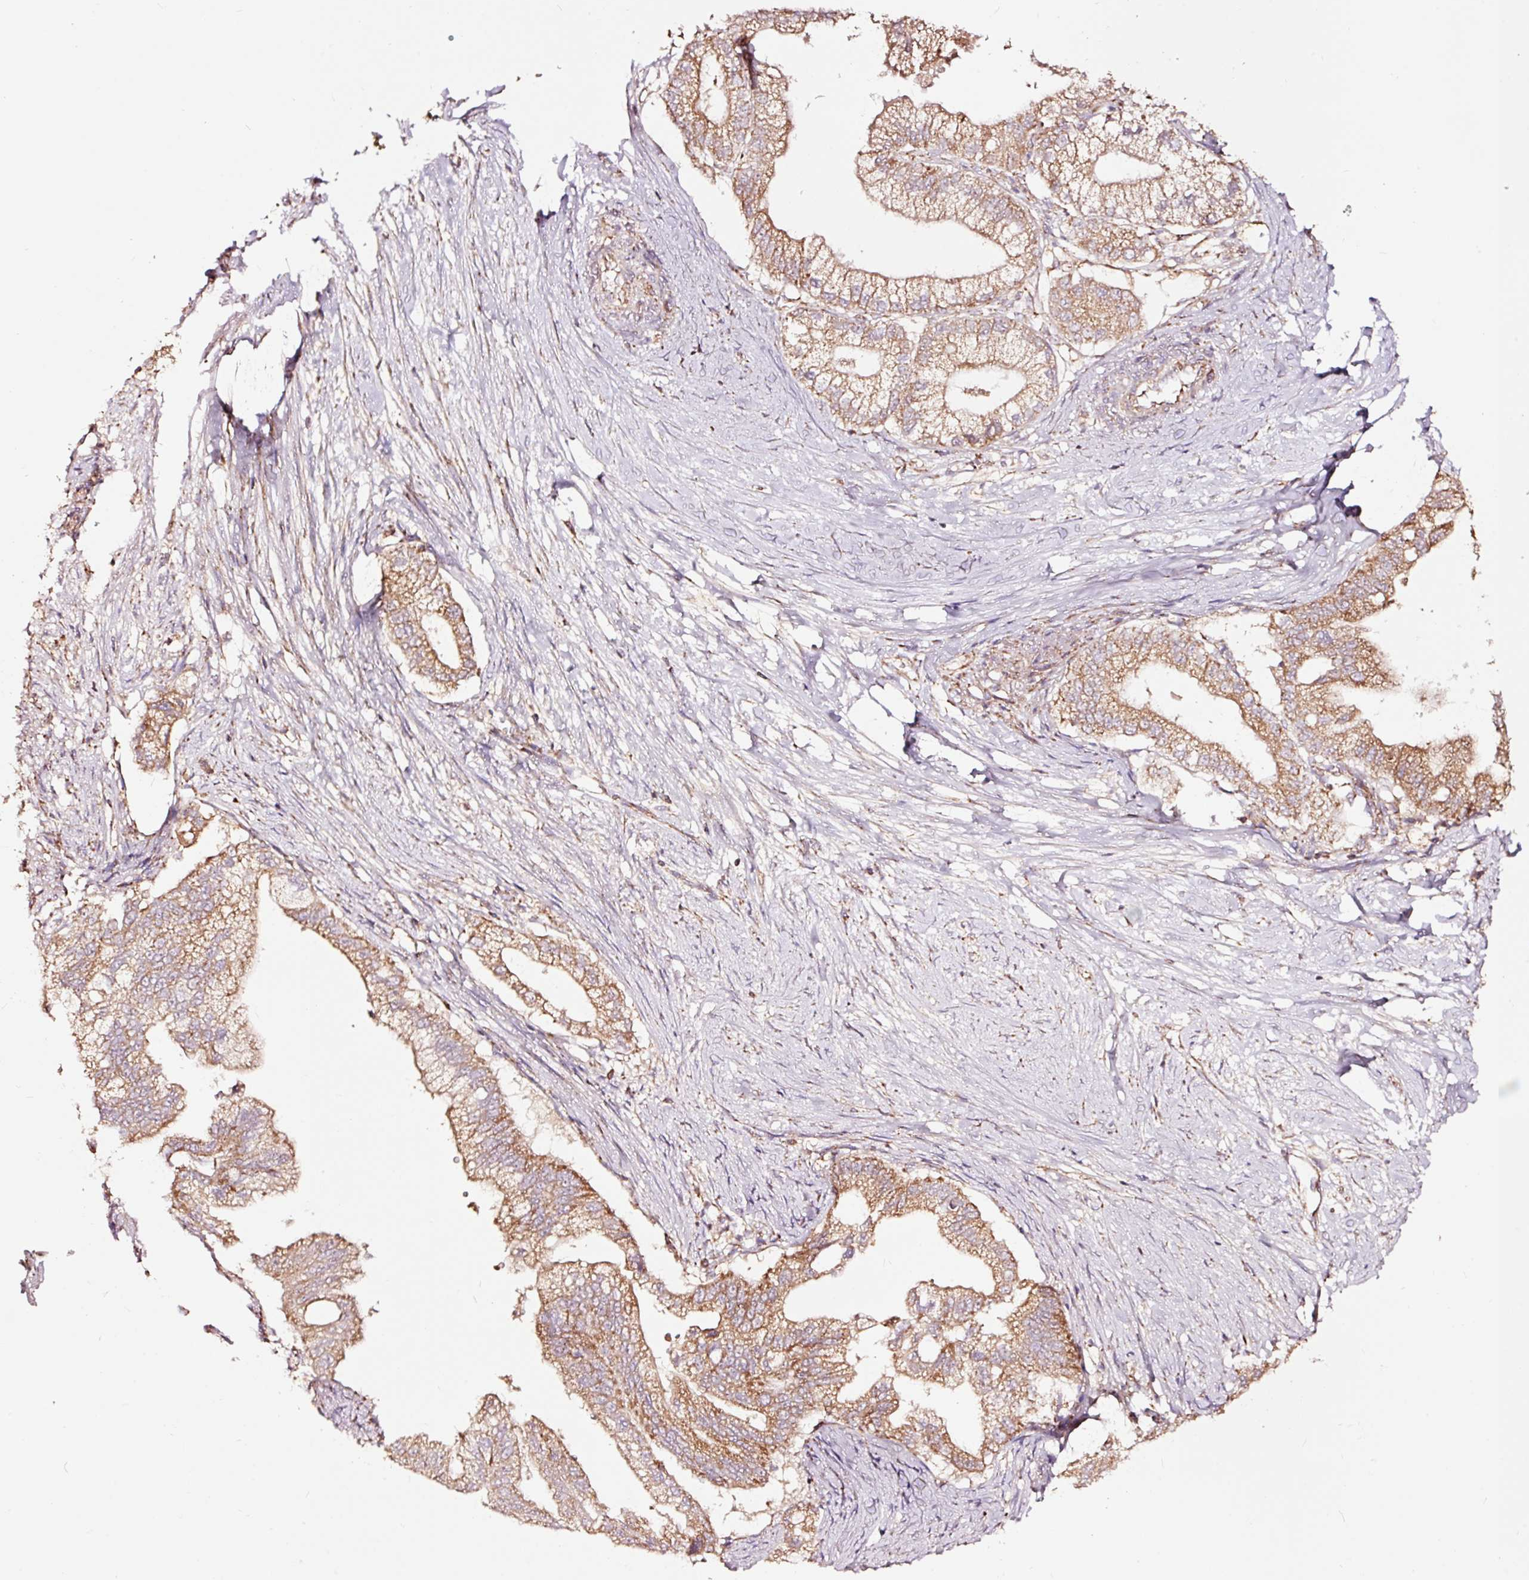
{"staining": {"intensity": "moderate", "quantity": ">75%", "location": "cytoplasmic/membranous"}, "tissue": "pancreatic cancer", "cell_type": "Tumor cells", "image_type": "cancer", "snomed": [{"axis": "morphology", "description": "Adenocarcinoma, NOS"}, {"axis": "topography", "description": "Pancreas"}], "caption": "High-magnification brightfield microscopy of pancreatic cancer (adenocarcinoma) stained with DAB (3,3'-diaminobenzidine) (brown) and counterstained with hematoxylin (blue). tumor cells exhibit moderate cytoplasmic/membranous staining is identified in approximately>75% of cells. (brown staining indicates protein expression, while blue staining denotes nuclei).", "gene": "TPM1", "patient": {"sex": "male", "age": 70}}